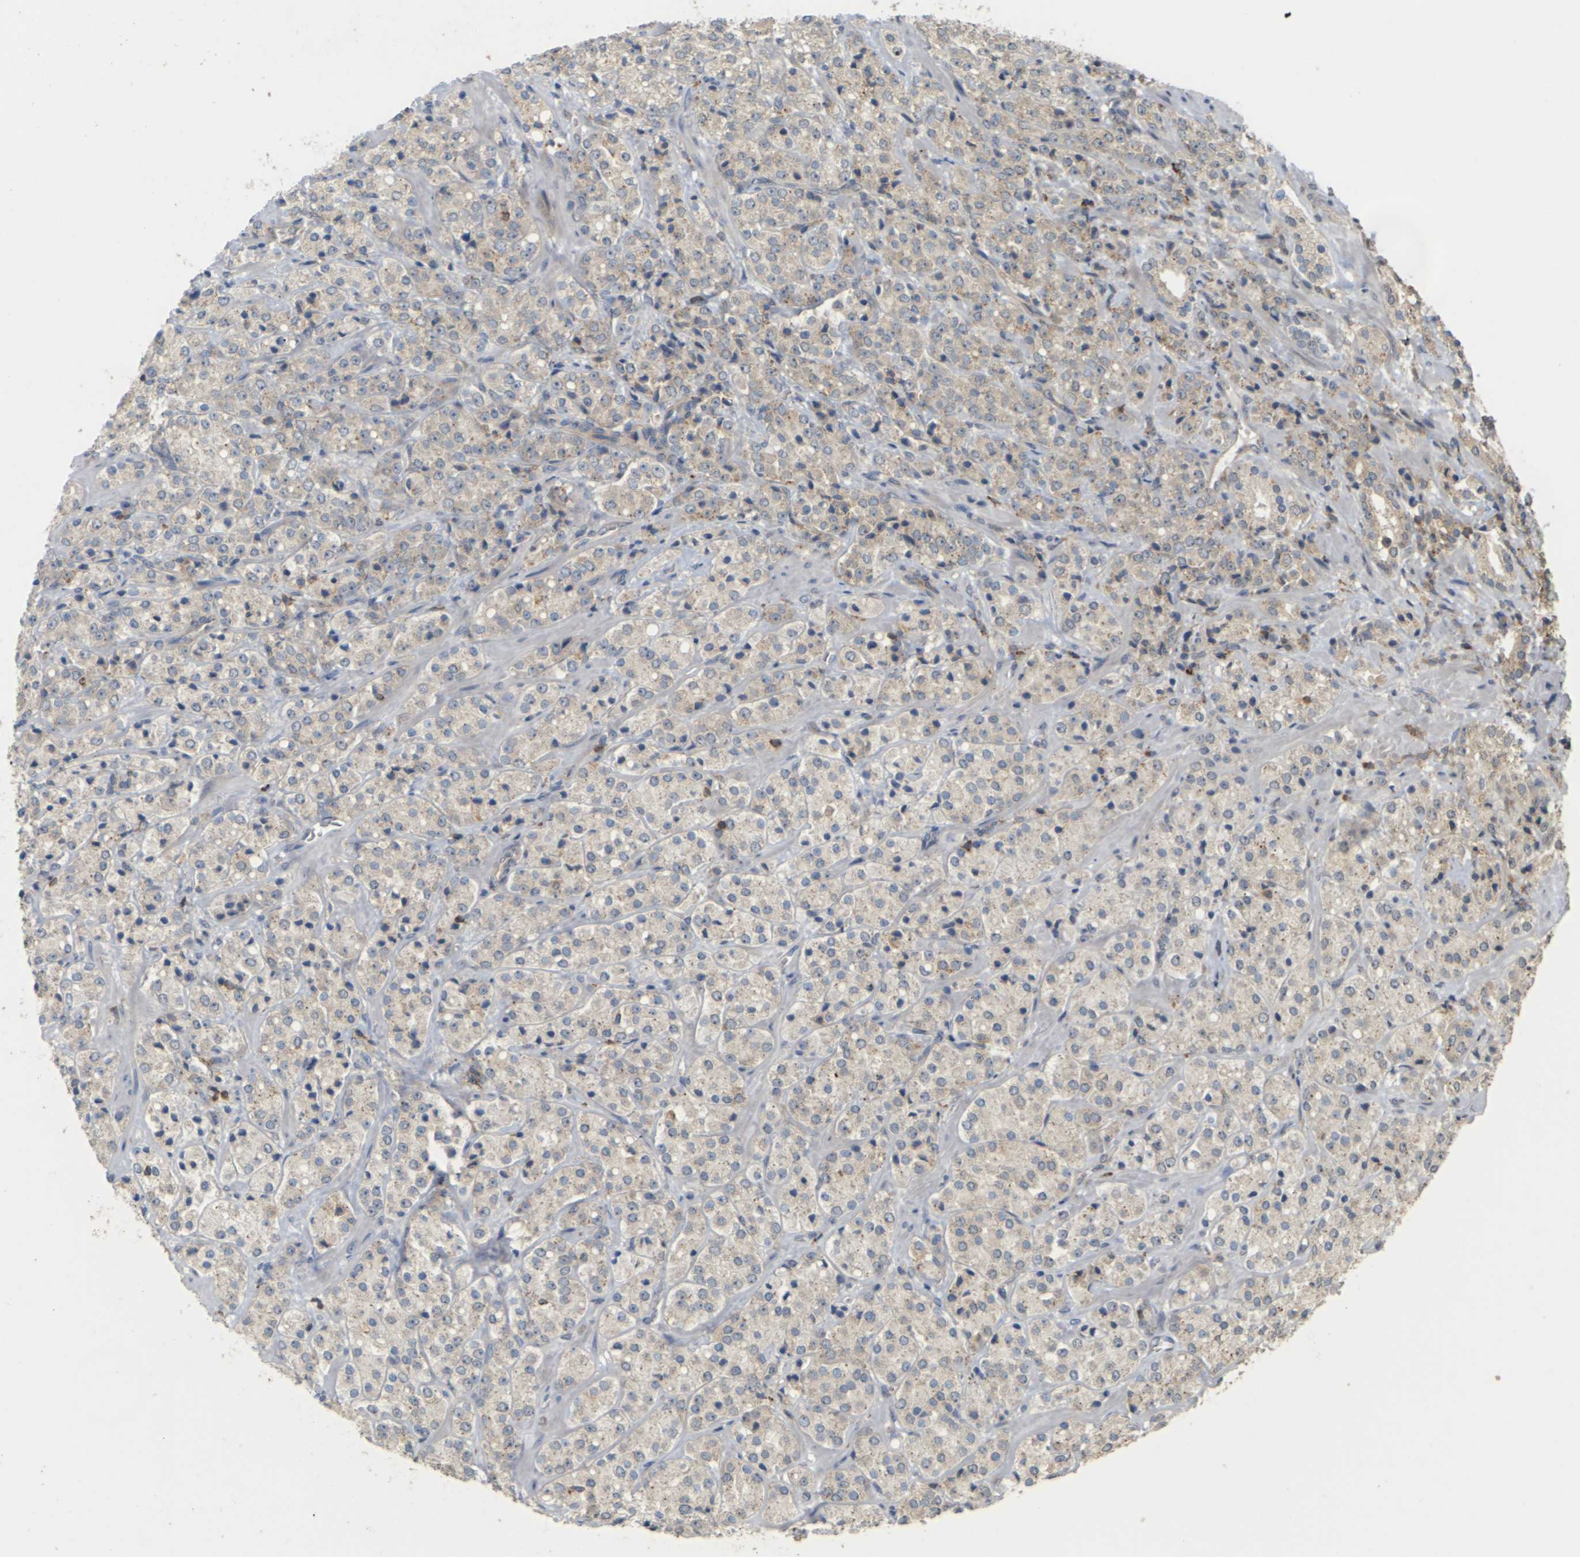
{"staining": {"intensity": "weak", "quantity": ">75%", "location": "cytoplasmic/membranous"}, "tissue": "prostate cancer", "cell_type": "Tumor cells", "image_type": "cancer", "snomed": [{"axis": "morphology", "description": "Adenocarcinoma, High grade"}, {"axis": "topography", "description": "Prostate"}], "caption": "Protein analysis of prostate high-grade adenocarcinoma tissue exhibits weak cytoplasmic/membranous expression in about >75% of tumor cells. The staining was performed using DAB (3,3'-diaminobenzidine), with brown indicating positive protein expression. Nuclei are stained blue with hematoxylin.", "gene": "KSR1", "patient": {"sex": "male", "age": 64}}